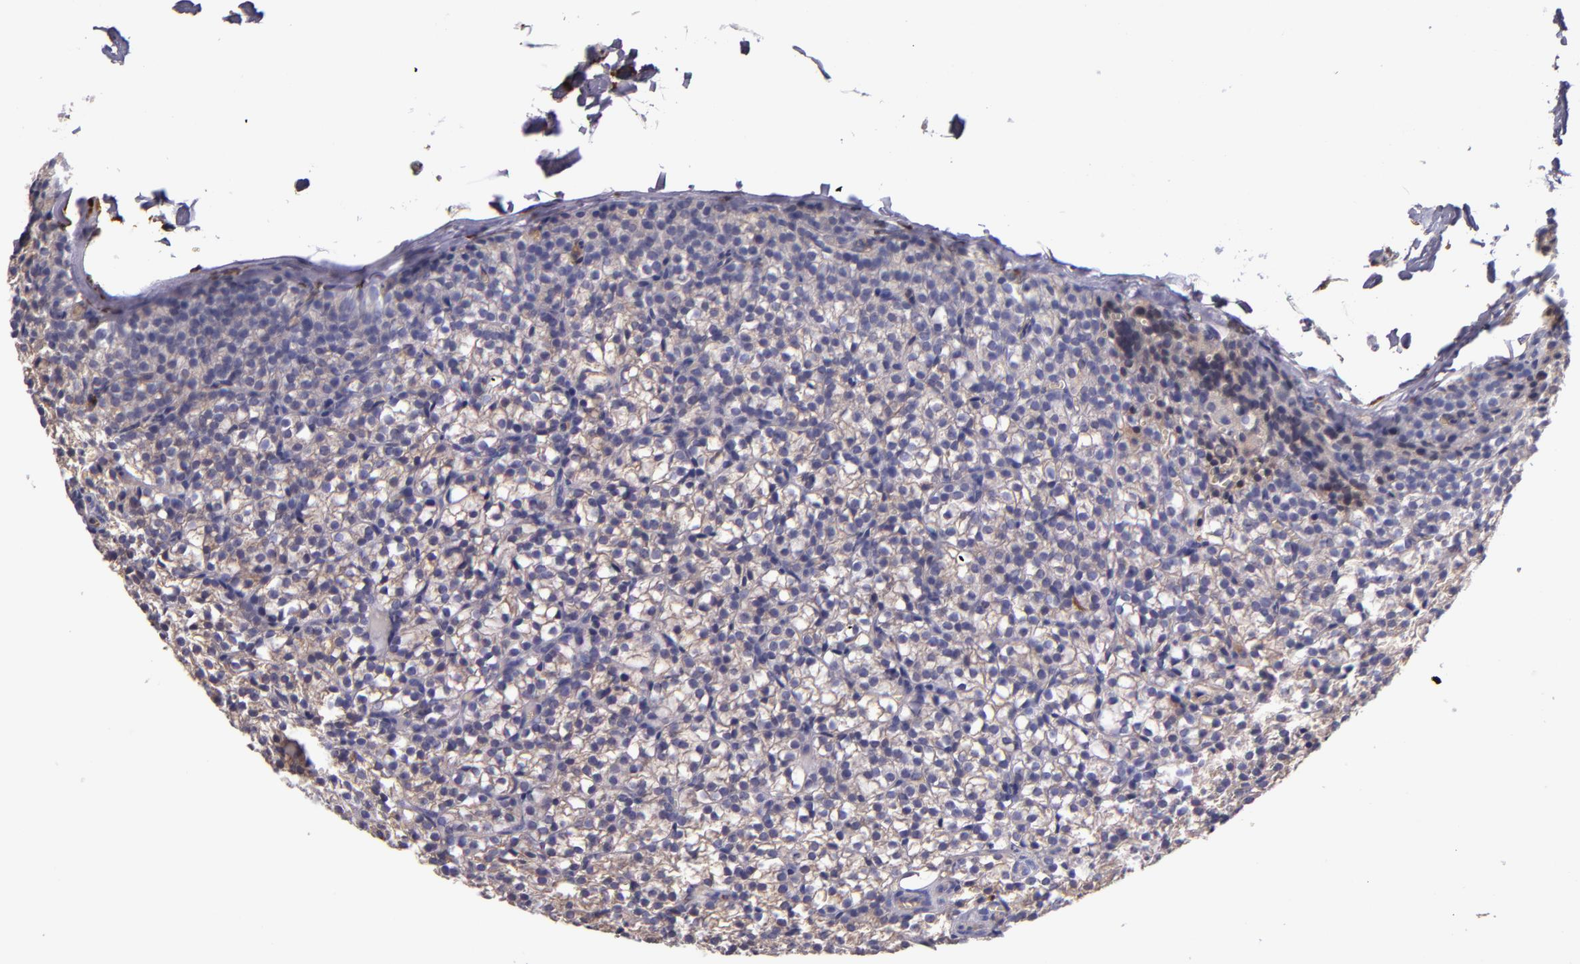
{"staining": {"intensity": "moderate", "quantity": ">75%", "location": "cytoplasmic/membranous"}, "tissue": "parathyroid gland", "cell_type": "Glandular cells", "image_type": "normal", "snomed": [{"axis": "morphology", "description": "Normal tissue, NOS"}, {"axis": "topography", "description": "Parathyroid gland"}], "caption": "Normal parathyroid gland exhibits moderate cytoplasmic/membranous expression in about >75% of glandular cells, visualized by immunohistochemistry. (DAB IHC with brightfield microscopy, high magnification).", "gene": "CLEC3B", "patient": {"sex": "female", "age": 17}}